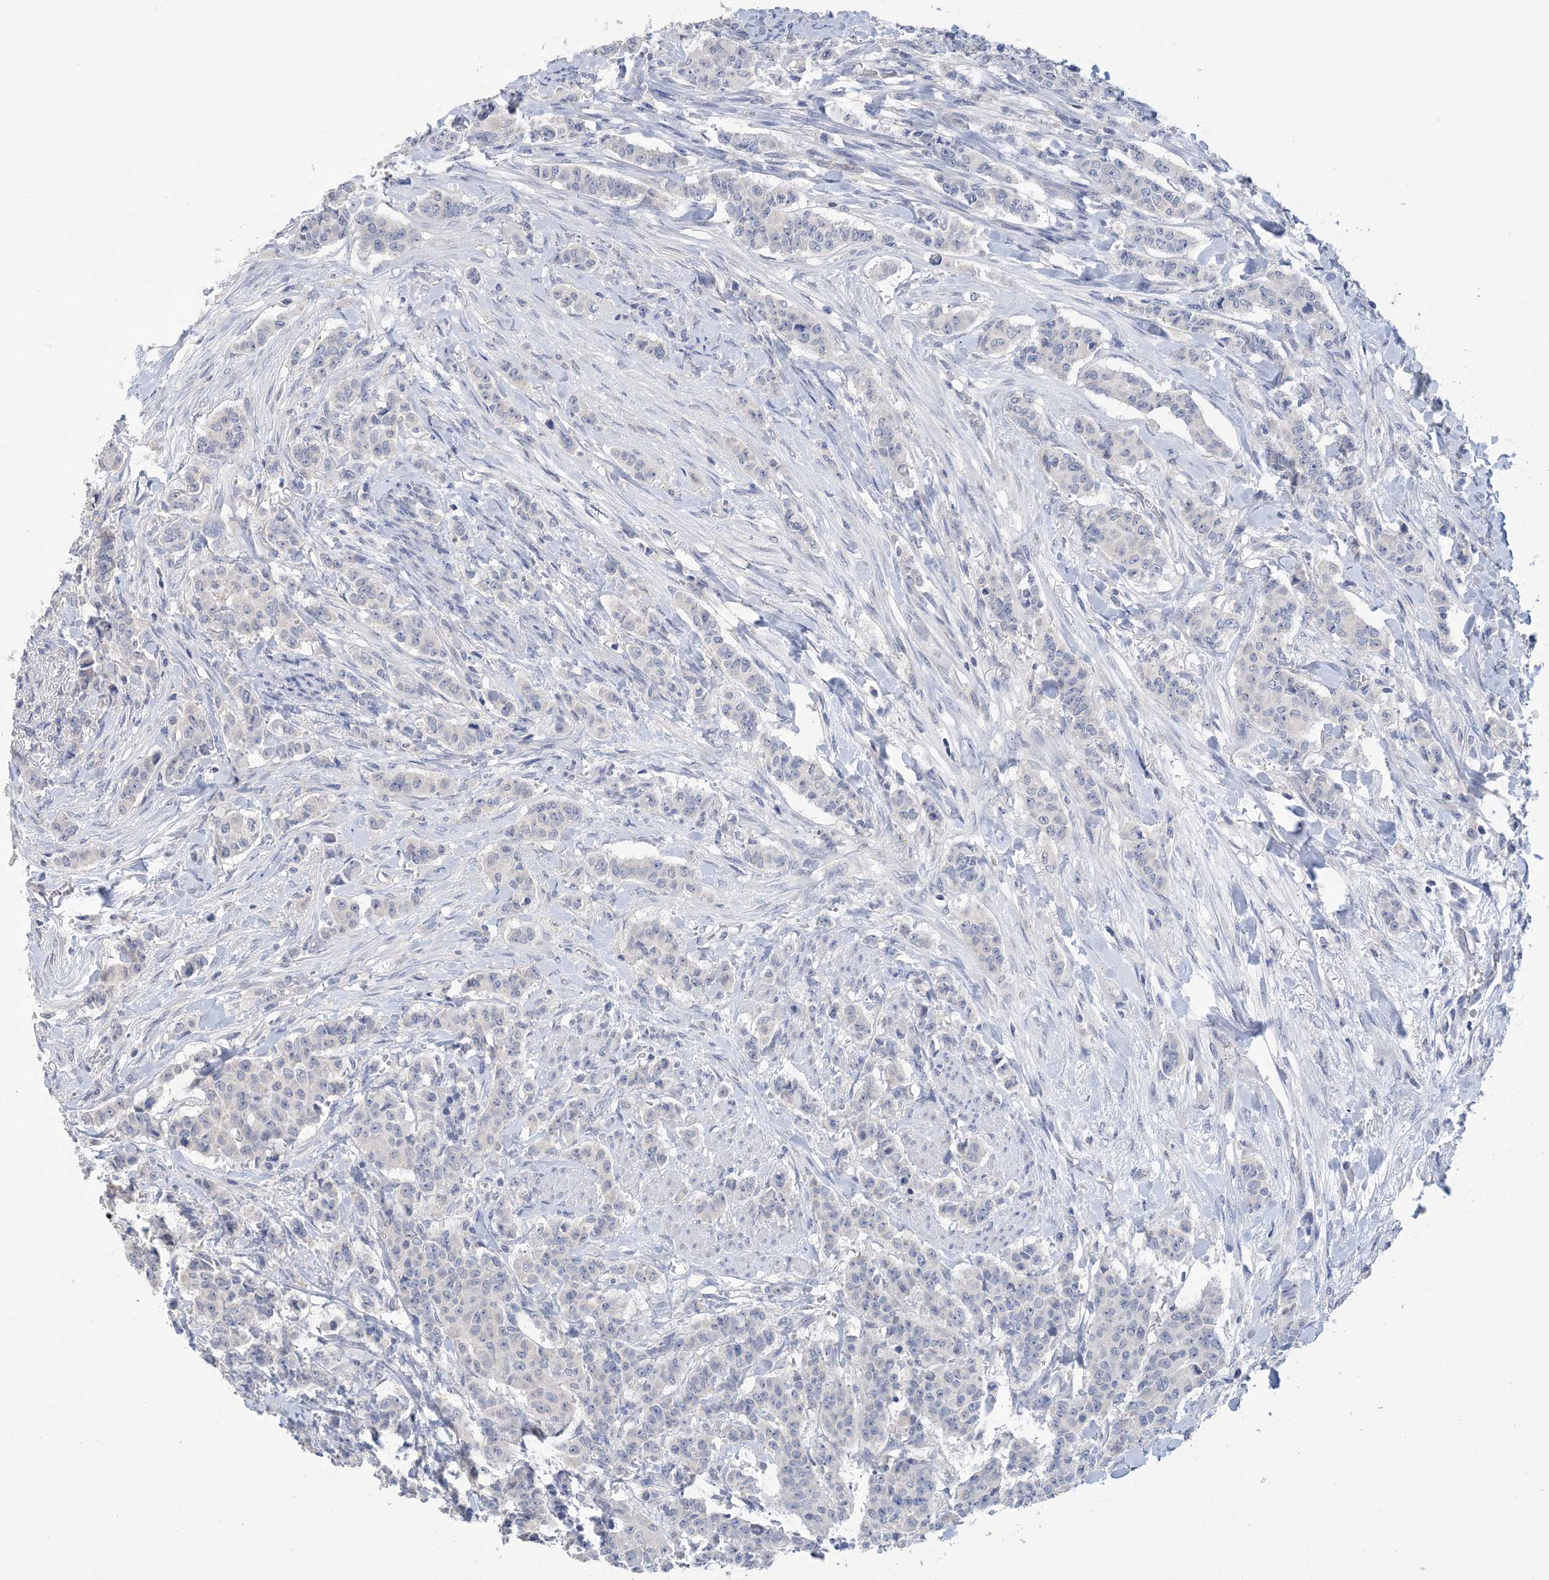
{"staining": {"intensity": "negative", "quantity": "none", "location": "none"}, "tissue": "breast cancer", "cell_type": "Tumor cells", "image_type": "cancer", "snomed": [{"axis": "morphology", "description": "Duct carcinoma"}, {"axis": "topography", "description": "Breast"}], "caption": "Protein analysis of breast cancer (infiltrating ductal carcinoma) demonstrates no significant expression in tumor cells.", "gene": "DSC3", "patient": {"sex": "female", "age": 40}}